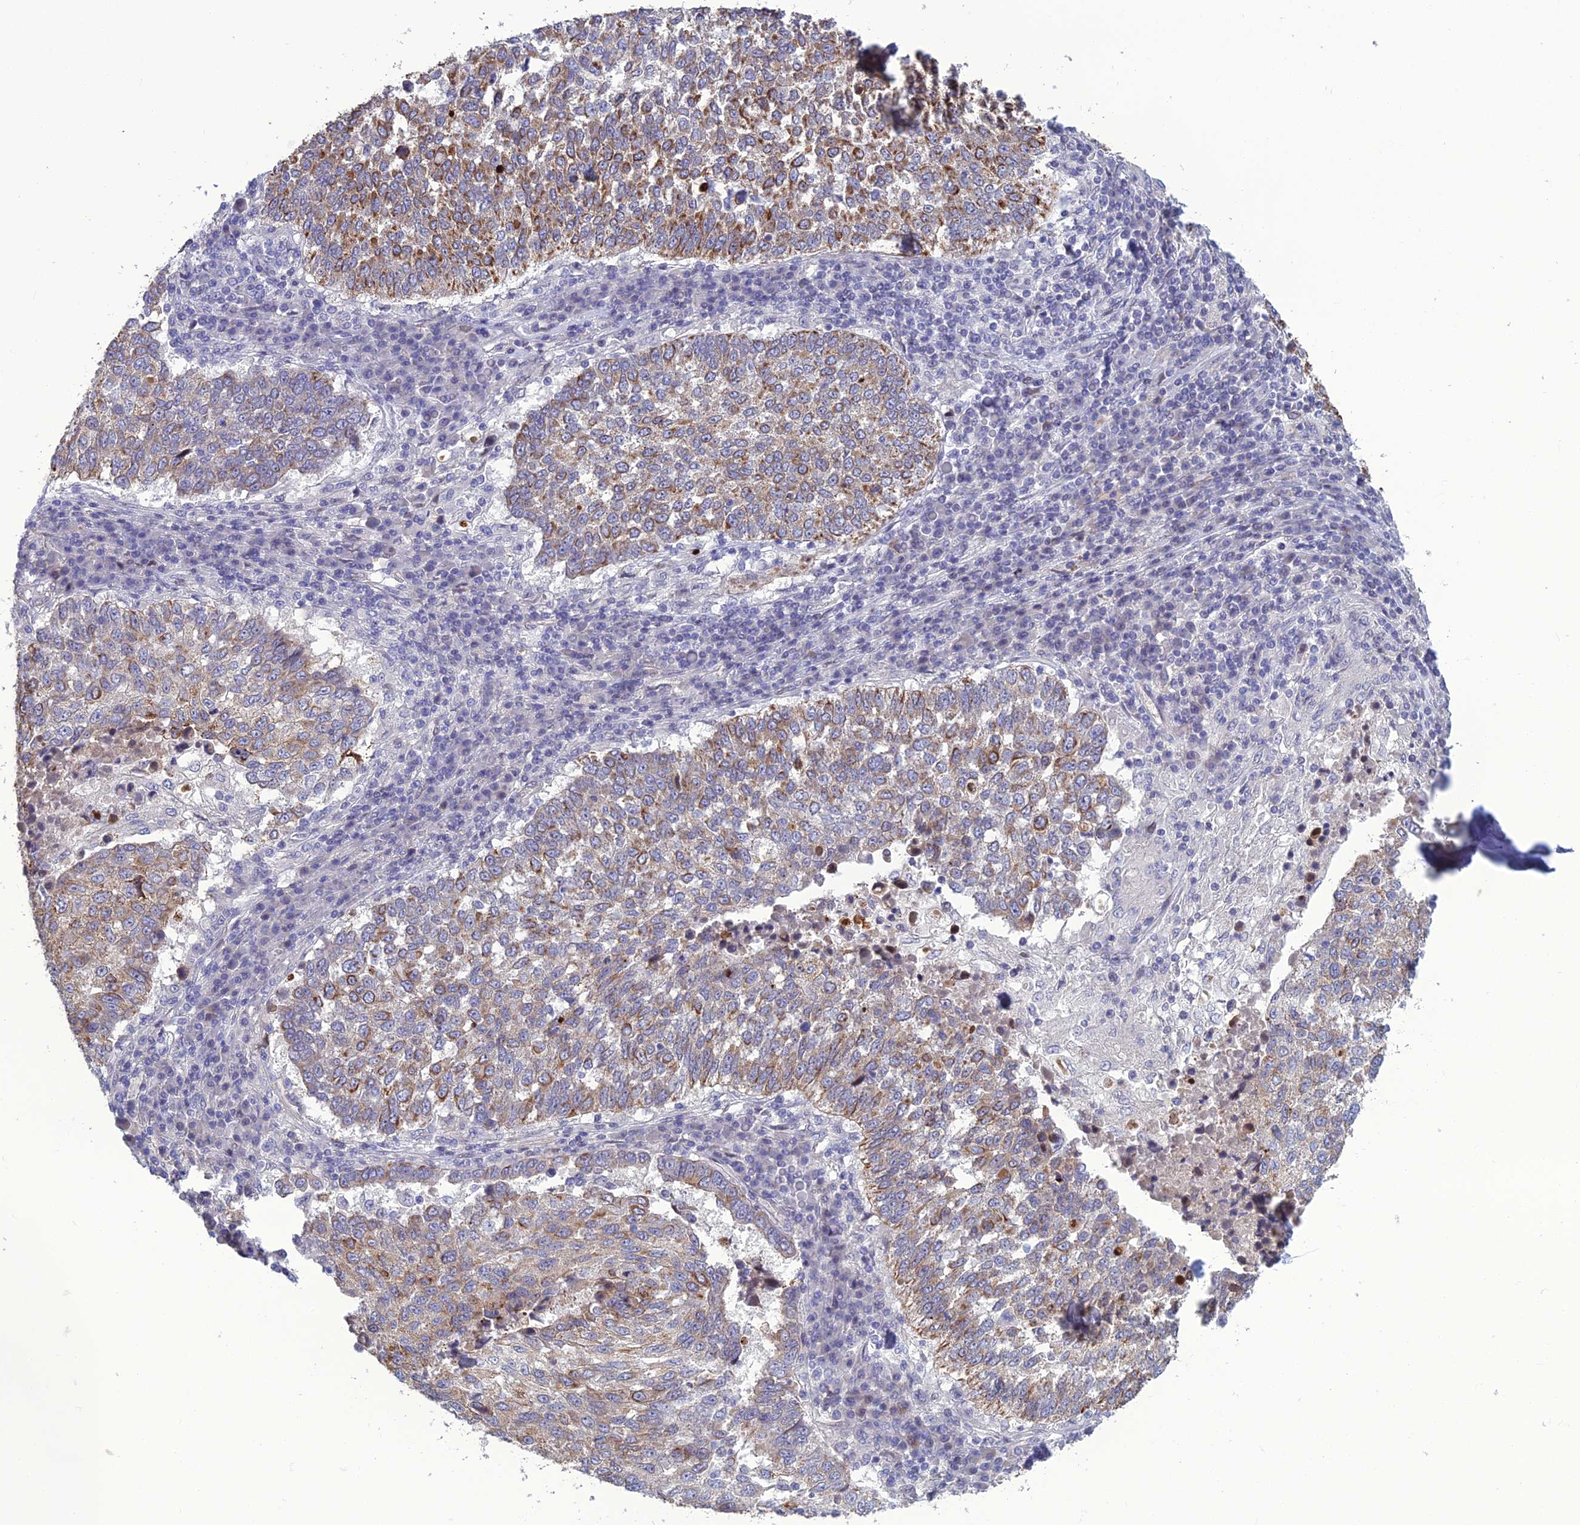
{"staining": {"intensity": "moderate", "quantity": "25%-75%", "location": "cytoplasmic/membranous"}, "tissue": "lung cancer", "cell_type": "Tumor cells", "image_type": "cancer", "snomed": [{"axis": "morphology", "description": "Squamous cell carcinoma, NOS"}, {"axis": "topography", "description": "Lung"}], "caption": "Brown immunohistochemical staining in human lung cancer displays moderate cytoplasmic/membranous expression in approximately 25%-75% of tumor cells. (Stains: DAB in brown, nuclei in blue, Microscopy: brightfield microscopy at high magnification).", "gene": "LZTS2", "patient": {"sex": "male", "age": 73}}